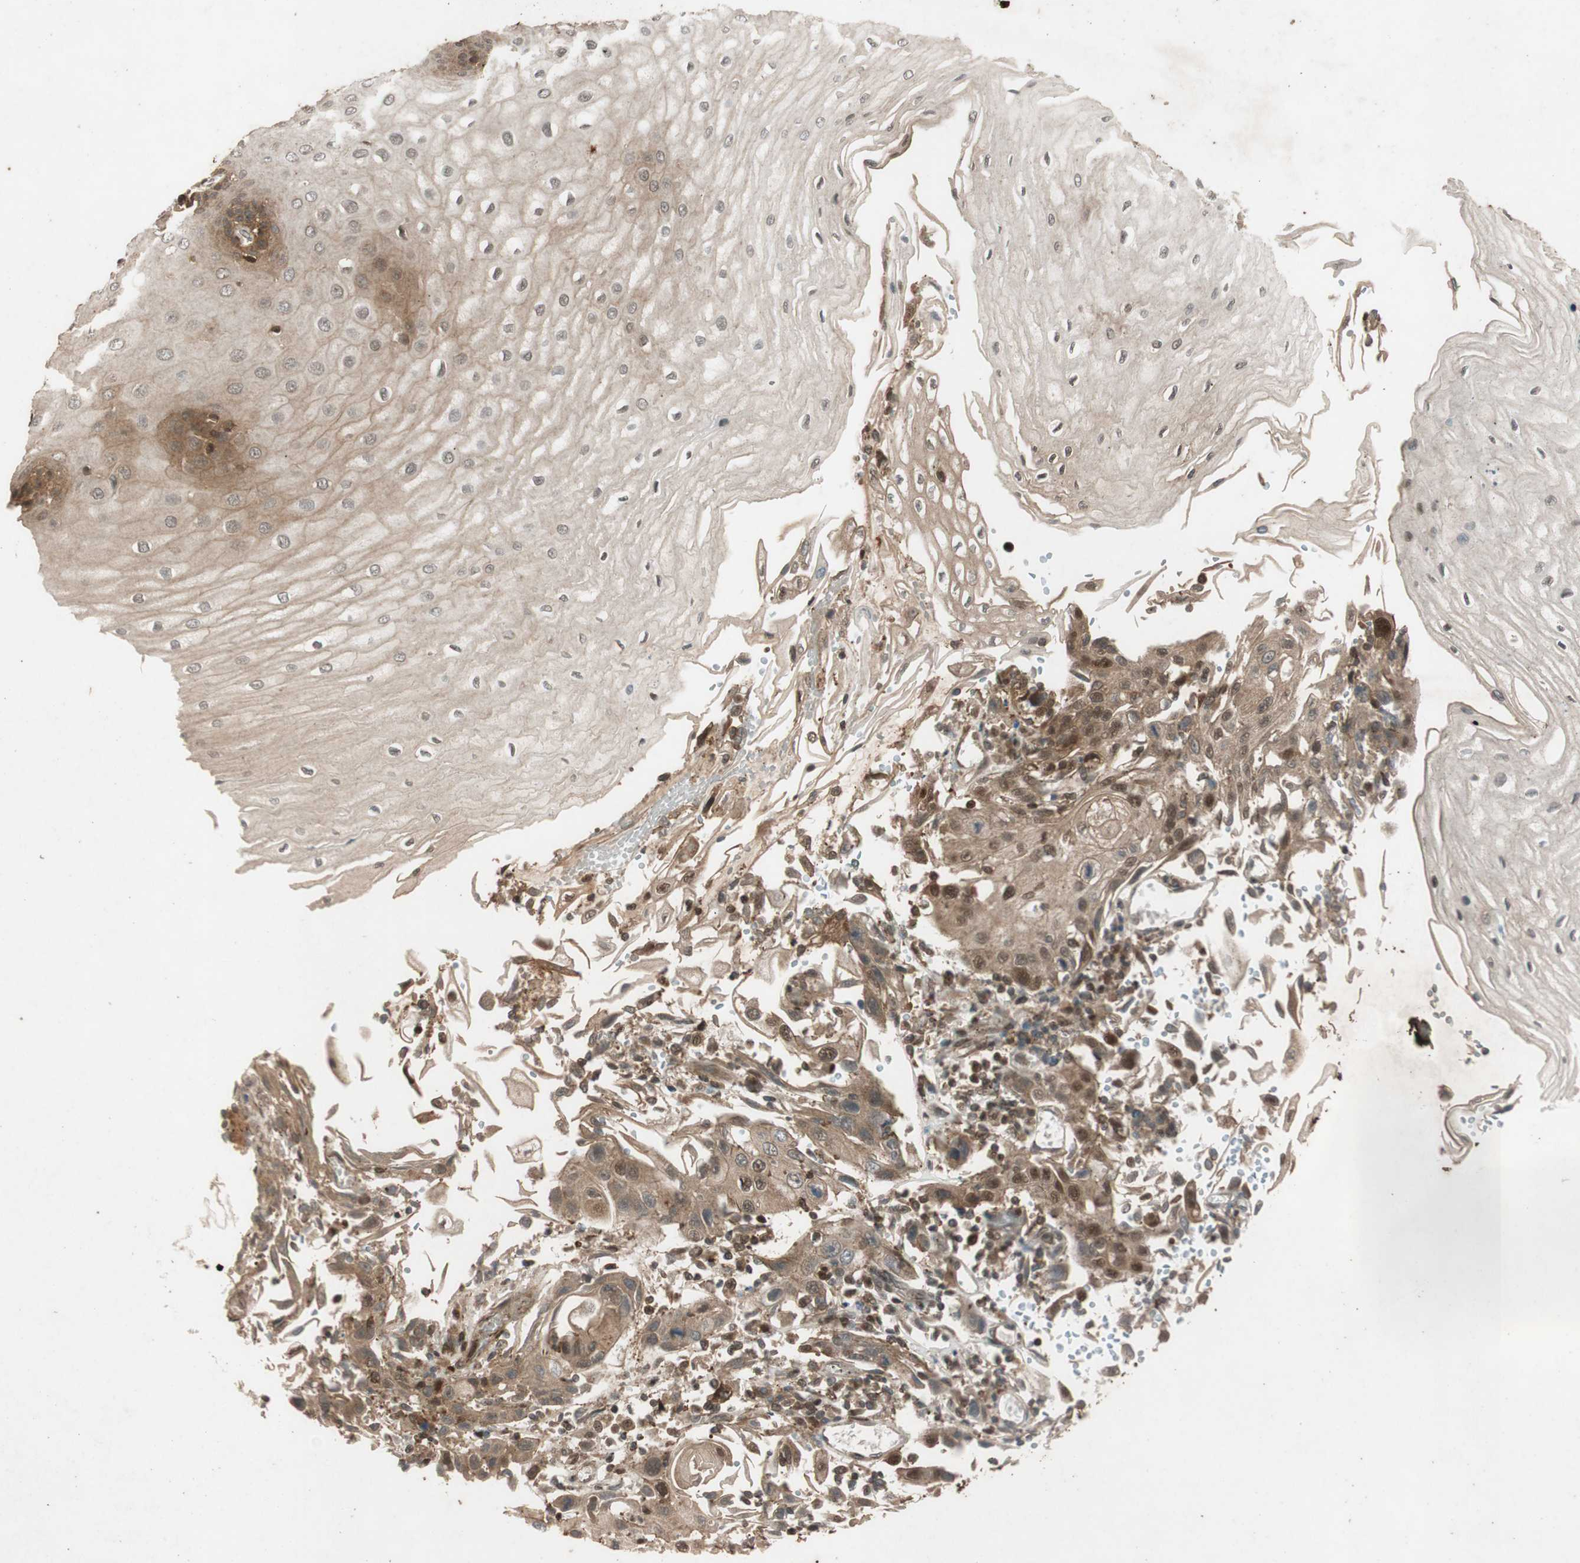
{"staining": {"intensity": "moderate", "quantity": "25%-75%", "location": "cytoplasmic/membranous"}, "tissue": "esophagus", "cell_type": "Squamous epithelial cells", "image_type": "normal", "snomed": [{"axis": "morphology", "description": "Normal tissue, NOS"}, {"axis": "morphology", "description": "Squamous cell carcinoma, NOS"}, {"axis": "topography", "description": "Esophagus"}], "caption": "Protein expression analysis of unremarkable esophagus displays moderate cytoplasmic/membranous expression in approximately 25%-75% of squamous epithelial cells.", "gene": "EPHA8", "patient": {"sex": "male", "age": 65}}